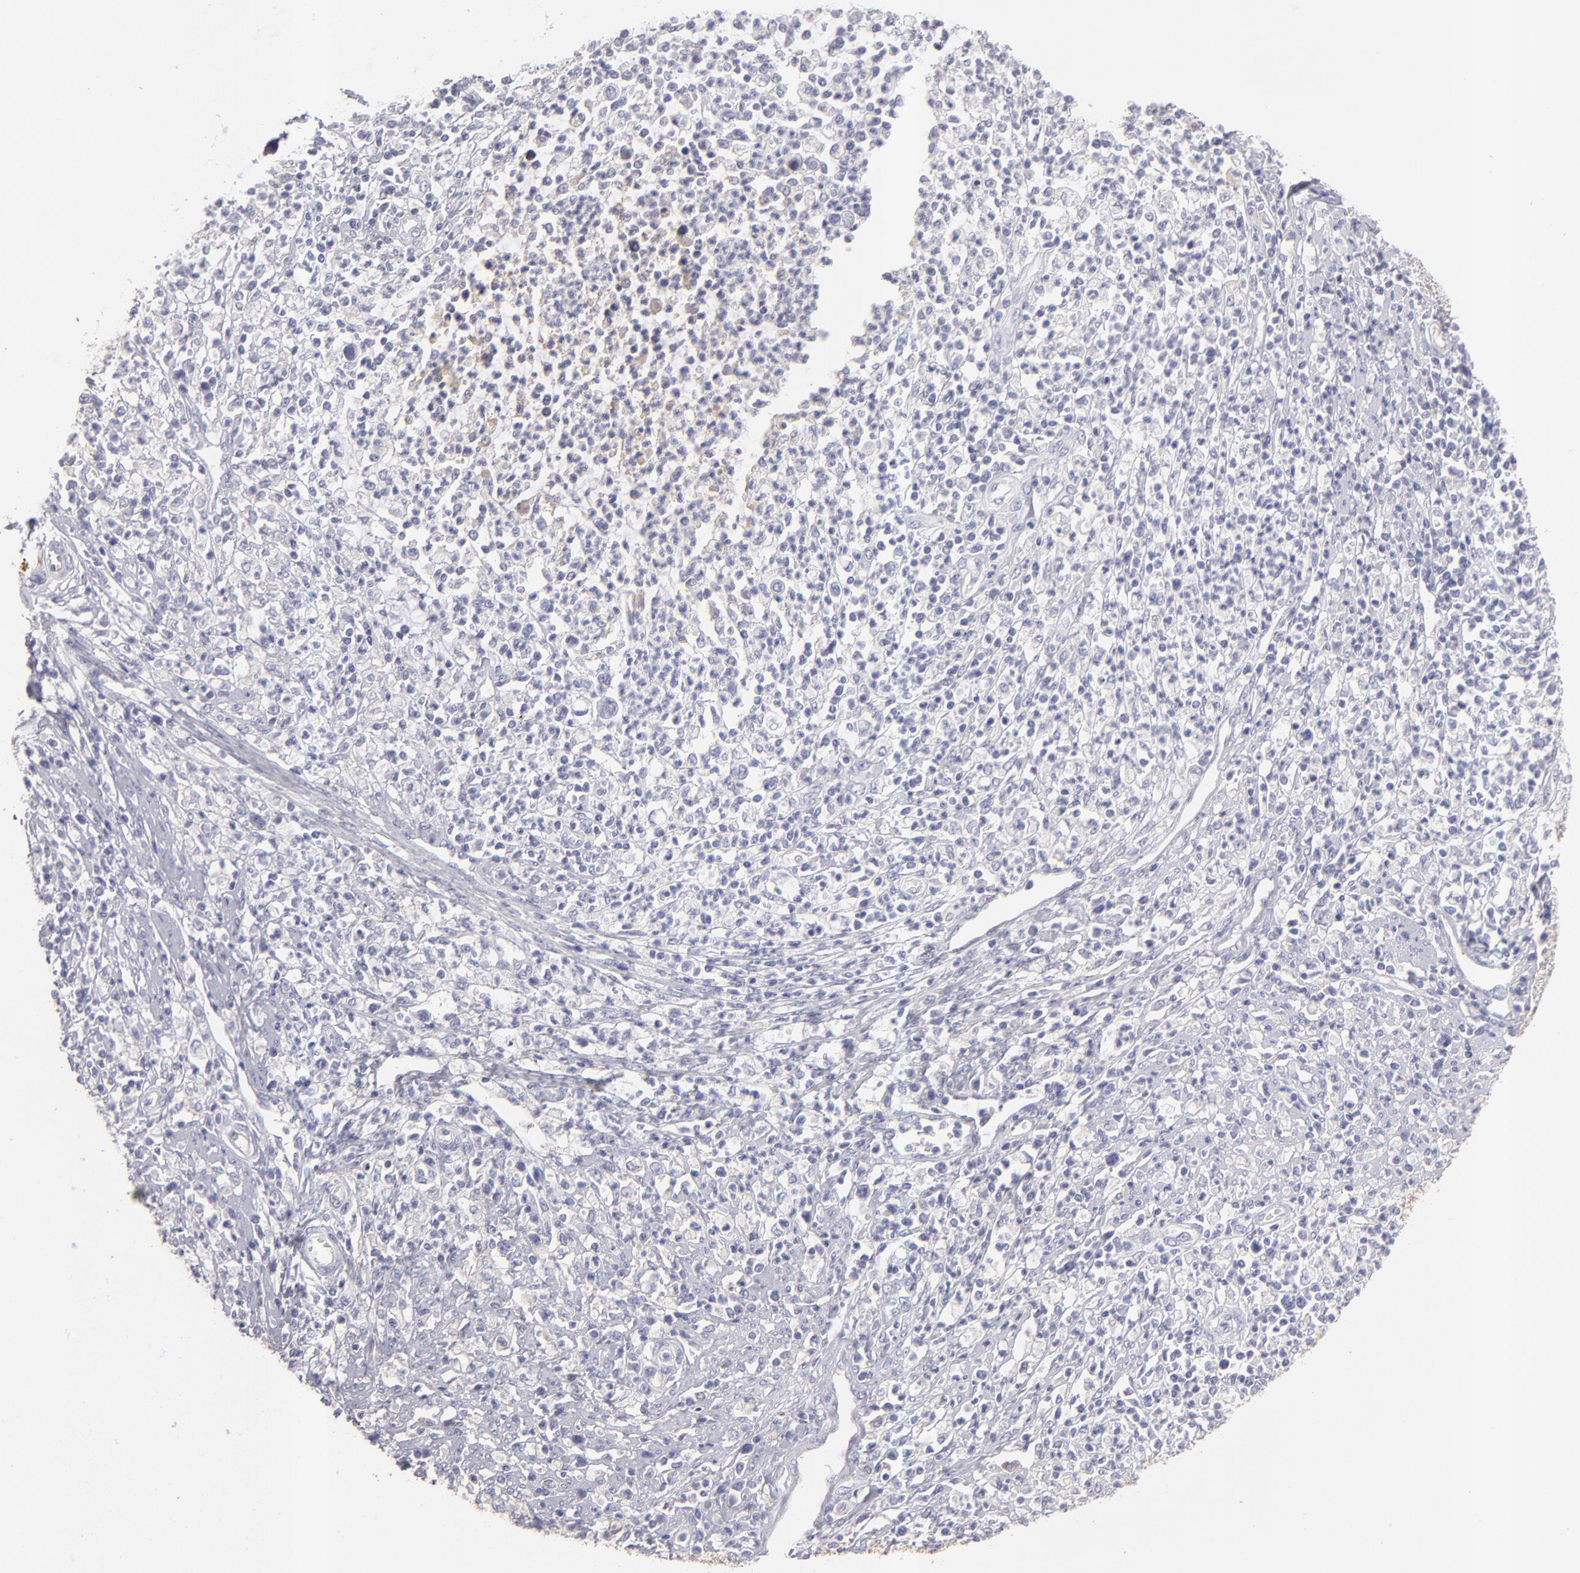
{"staining": {"intensity": "negative", "quantity": "none", "location": "none"}, "tissue": "cervical cancer", "cell_type": "Tumor cells", "image_type": "cancer", "snomed": [{"axis": "morphology", "description": "Adenocarcinoma, NOS"}, {"axis": "topography", "description": "Cervix"}], "caption": "Immunohistochemistry image of neoplastic tissue: cervical adenocarcinoma stained with DAB reveals no significant protein positivity in tumor cells. (DAB immunohistochemistry, high magnification).", "gene": "ABCC4", "patient": {"sex": "female", "age": 36}}